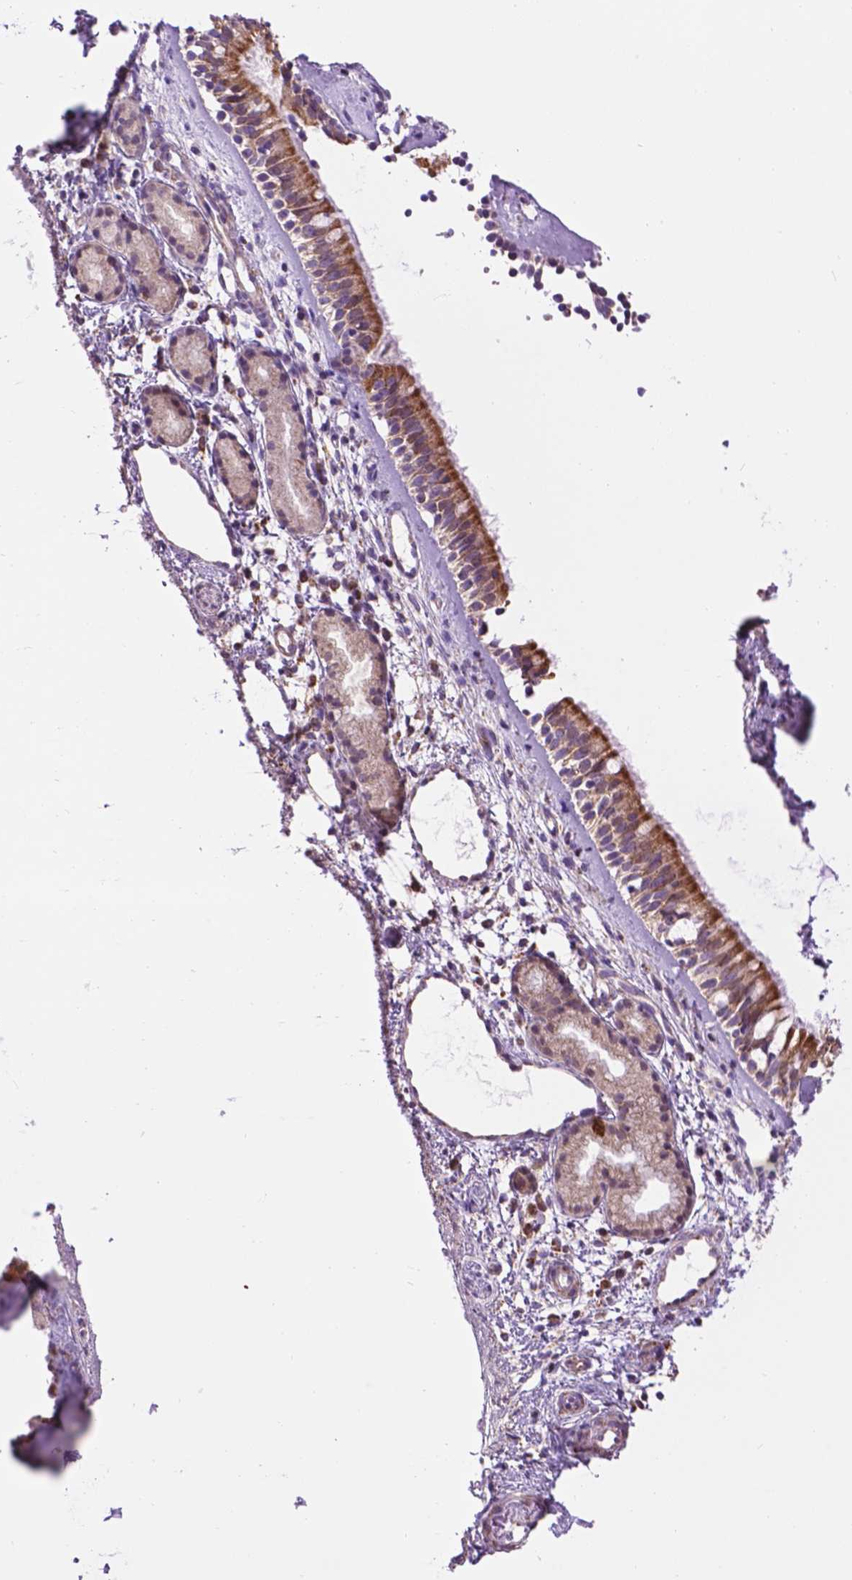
{"staining": {"intensity": "moderate", "quantity": ">75%", "location": "cytoplasmic/membranous"}, "tissue": "nasopharynx", "cell_type": "Respiratory epithelial cells", "image_type": "normal", "snomed": [{"axis": "morphology", "description": "Normal tissue, NOS"}, {"axis": "topography", "description": "Nasopharynx"}], "caption": "Normal nasopharynx displays moderate cytoplasmic/membranous positivity in about >75% of respiratory epithelial cells, visualized by immunohistochemistry. Nuclei are stained in blue.", "gene": "PYCR3", "patient": {"sex": "female", "age": 52}}